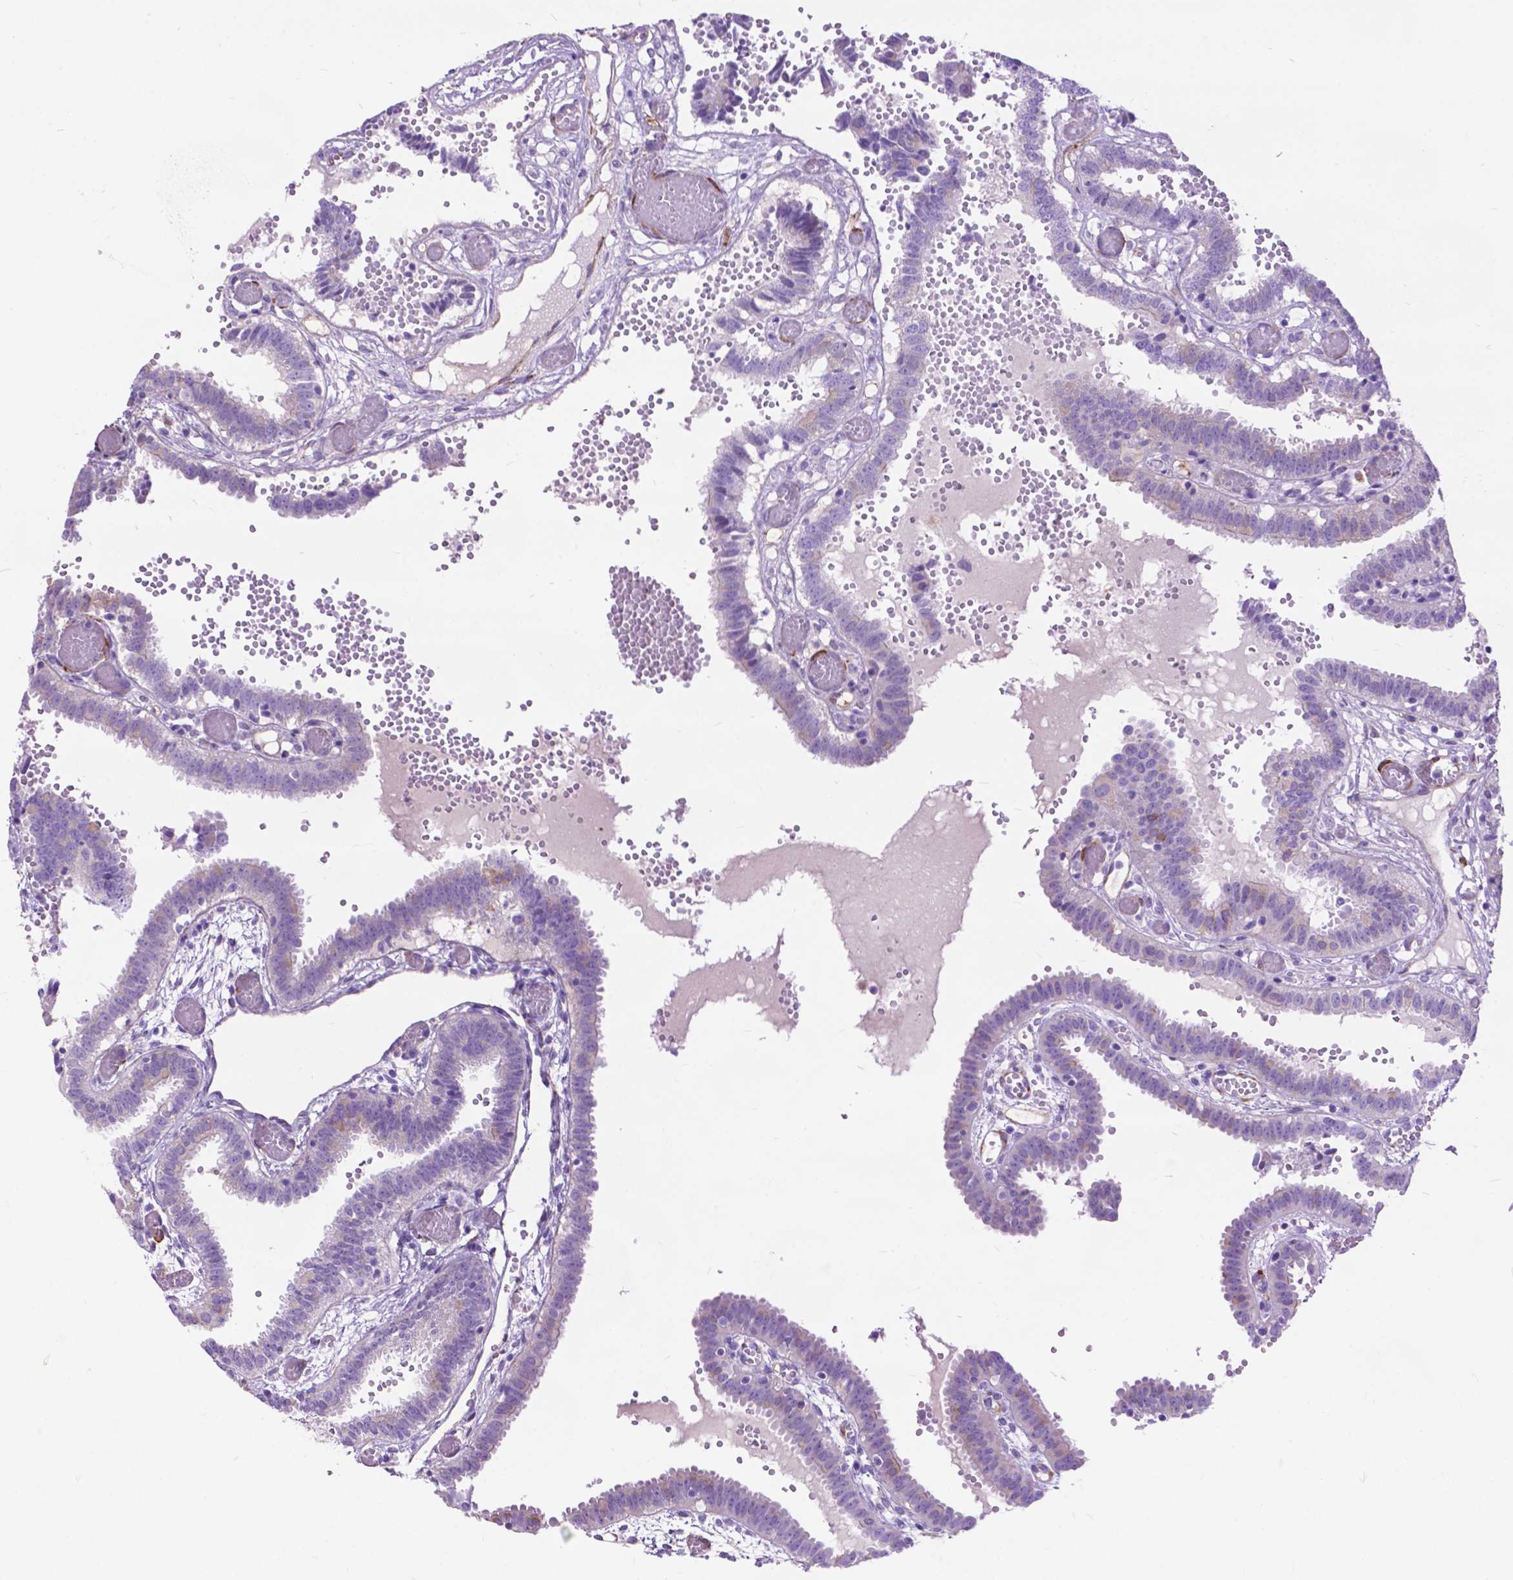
{"staining": {"intensity": "moderate", "quantity": "25%-75%", "location": "cytoplasmic/membranous"}, "tissue": "fallopian tube", "cell_type": "Glandular cells", "image_type": "normal", "snomed": [{"axis": "morphology", "description": "Normal tissue, NOS"}, {"axis": "topography", "description": "Fallopian tube"}], "caption": "Unremarkable fallopian tube displays moderate cytoplasmic/membranous expression in approximately 25%-75% of glandular cells, visualized by immunohistochemistry.", "gene": "PCDHA12", "patient": {"sex": "female", "age": 37}}